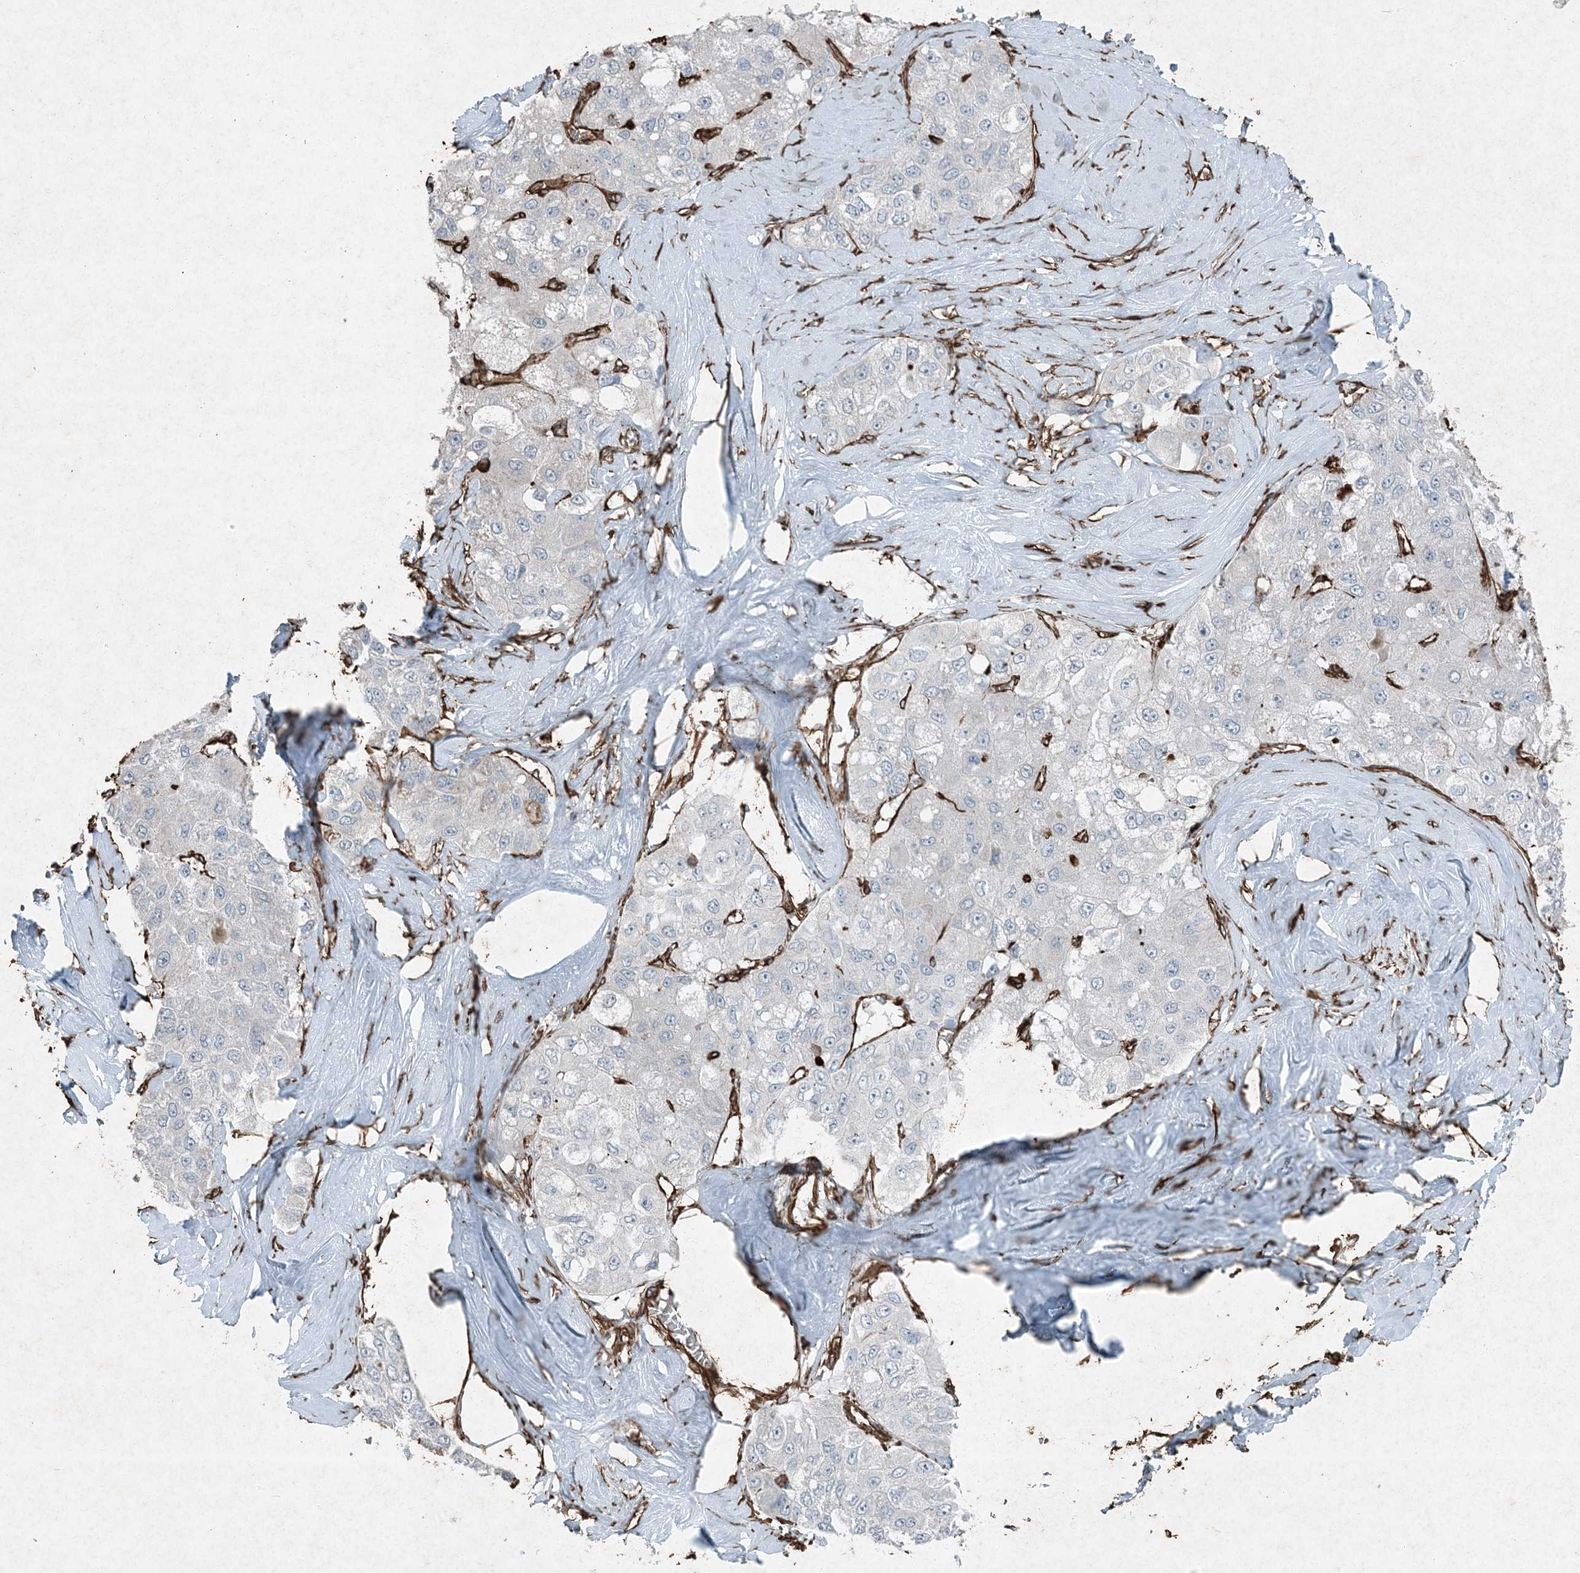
{"staining": {"intensity": "negative", "quantity": "none", "location": "none"}, "tissue": "liver cancer", "cell_type": "Tumor cells", "image_type": "cancer", "snomed": [{"axis": "morphology", "description": "Carcinoma, Hepatocellular, NOS"}, {"axis": "topography", "description": "Liver"}], "caption": "IHC micrograph of human hepatocellular carcinoma (liver) stained for a protein (brown), which exhibits no staining in tumor cells.", "gene": "RYK", "patient": {"sex": "male", "age": 80}}